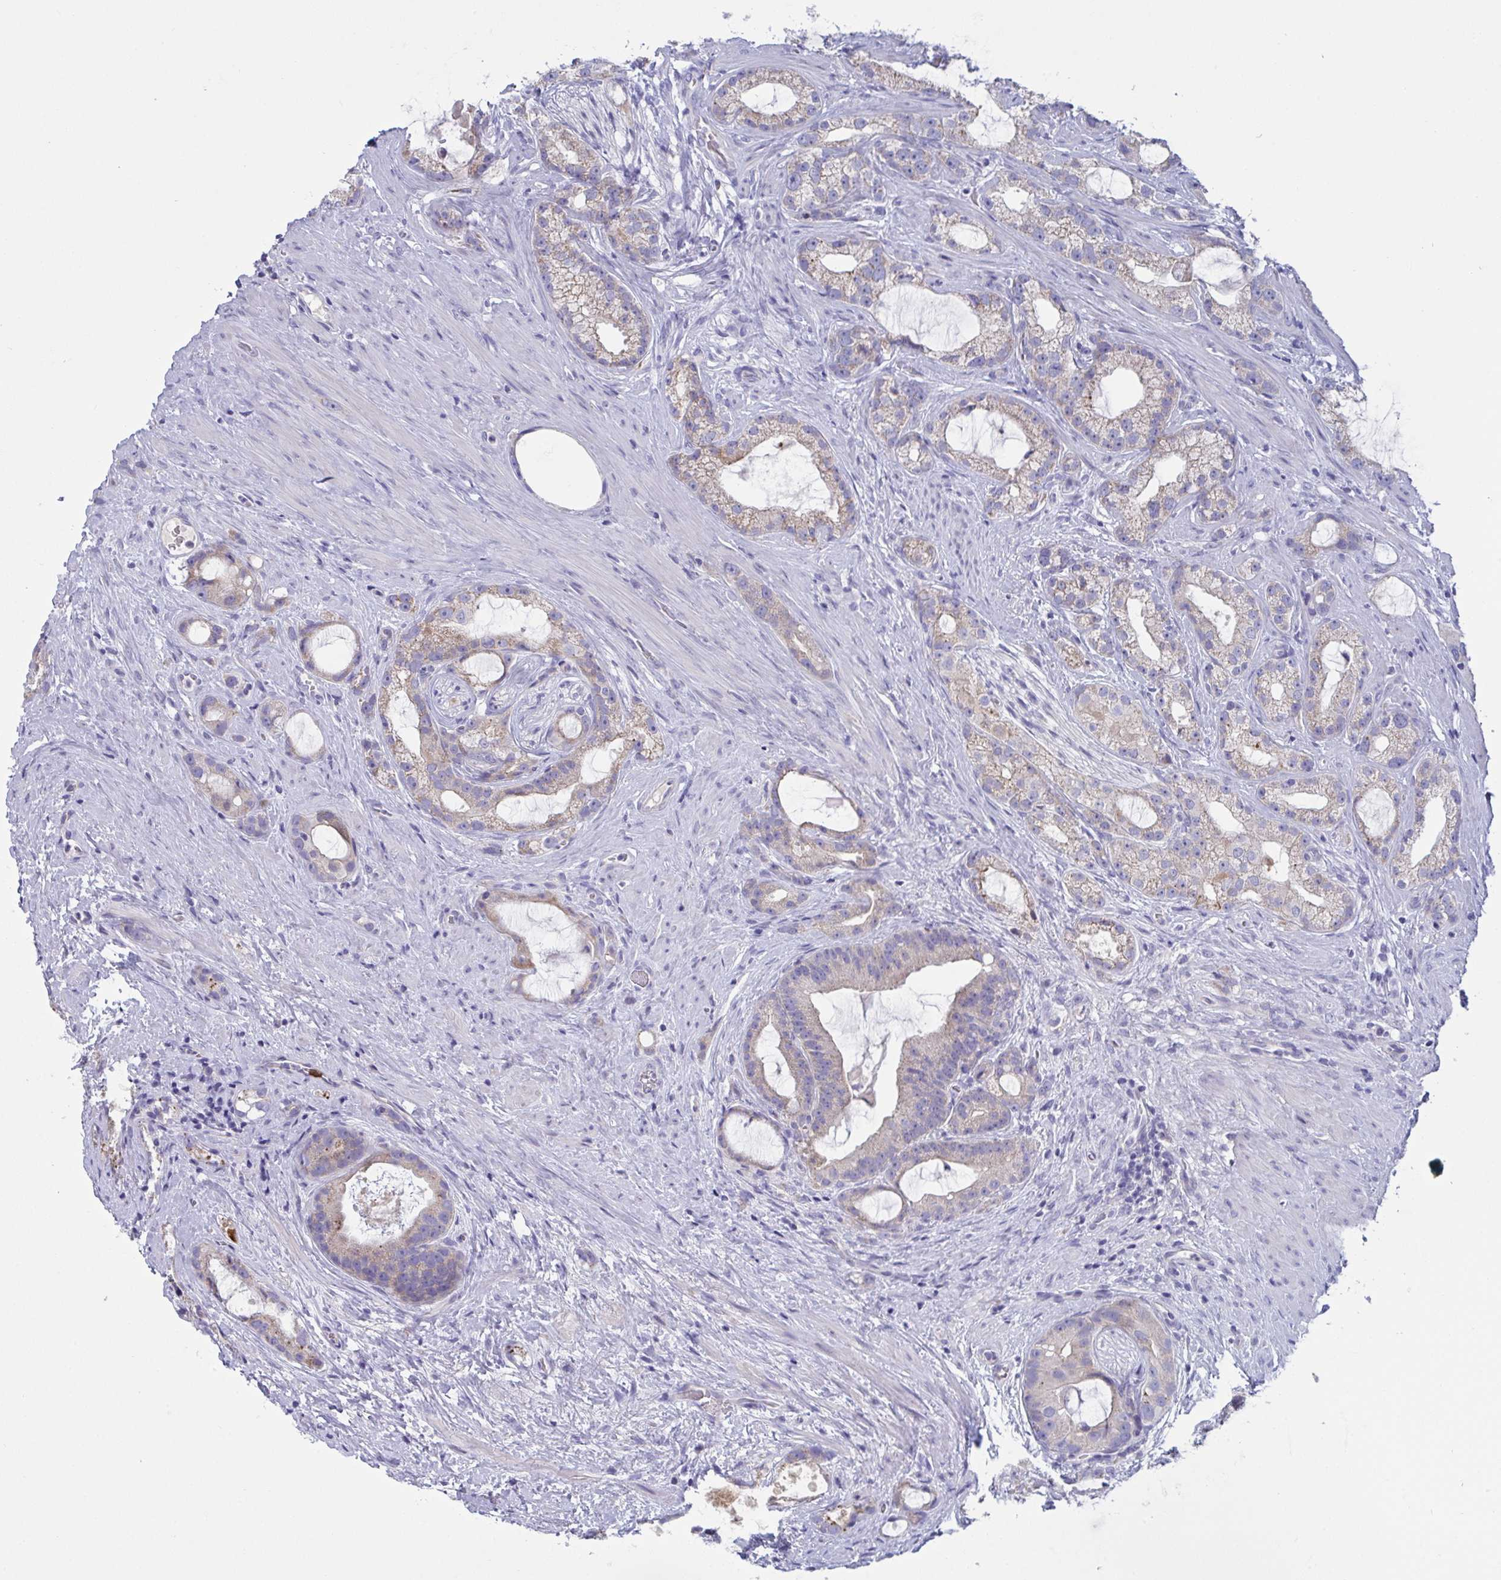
{"staining": {"intensity": "weak", "quantity": "<25%", "location": "cytoplasmic/membranous"}, "tissue": "prostate cancer", "cell_type": "Tumor cells", "image_type": "cancer", "snomed": [{"axis": "morphology", "description": "Adenocarcinoma, High grade"}, {"axis": "topography", "description": "Prostate"}], "caption": "There is no significant positivity in tumor cells of prostate cancer (high-grade adenocarcinoma).", "gene": "TAS2R38", "patient": {"sex": "male", "age": 65}}